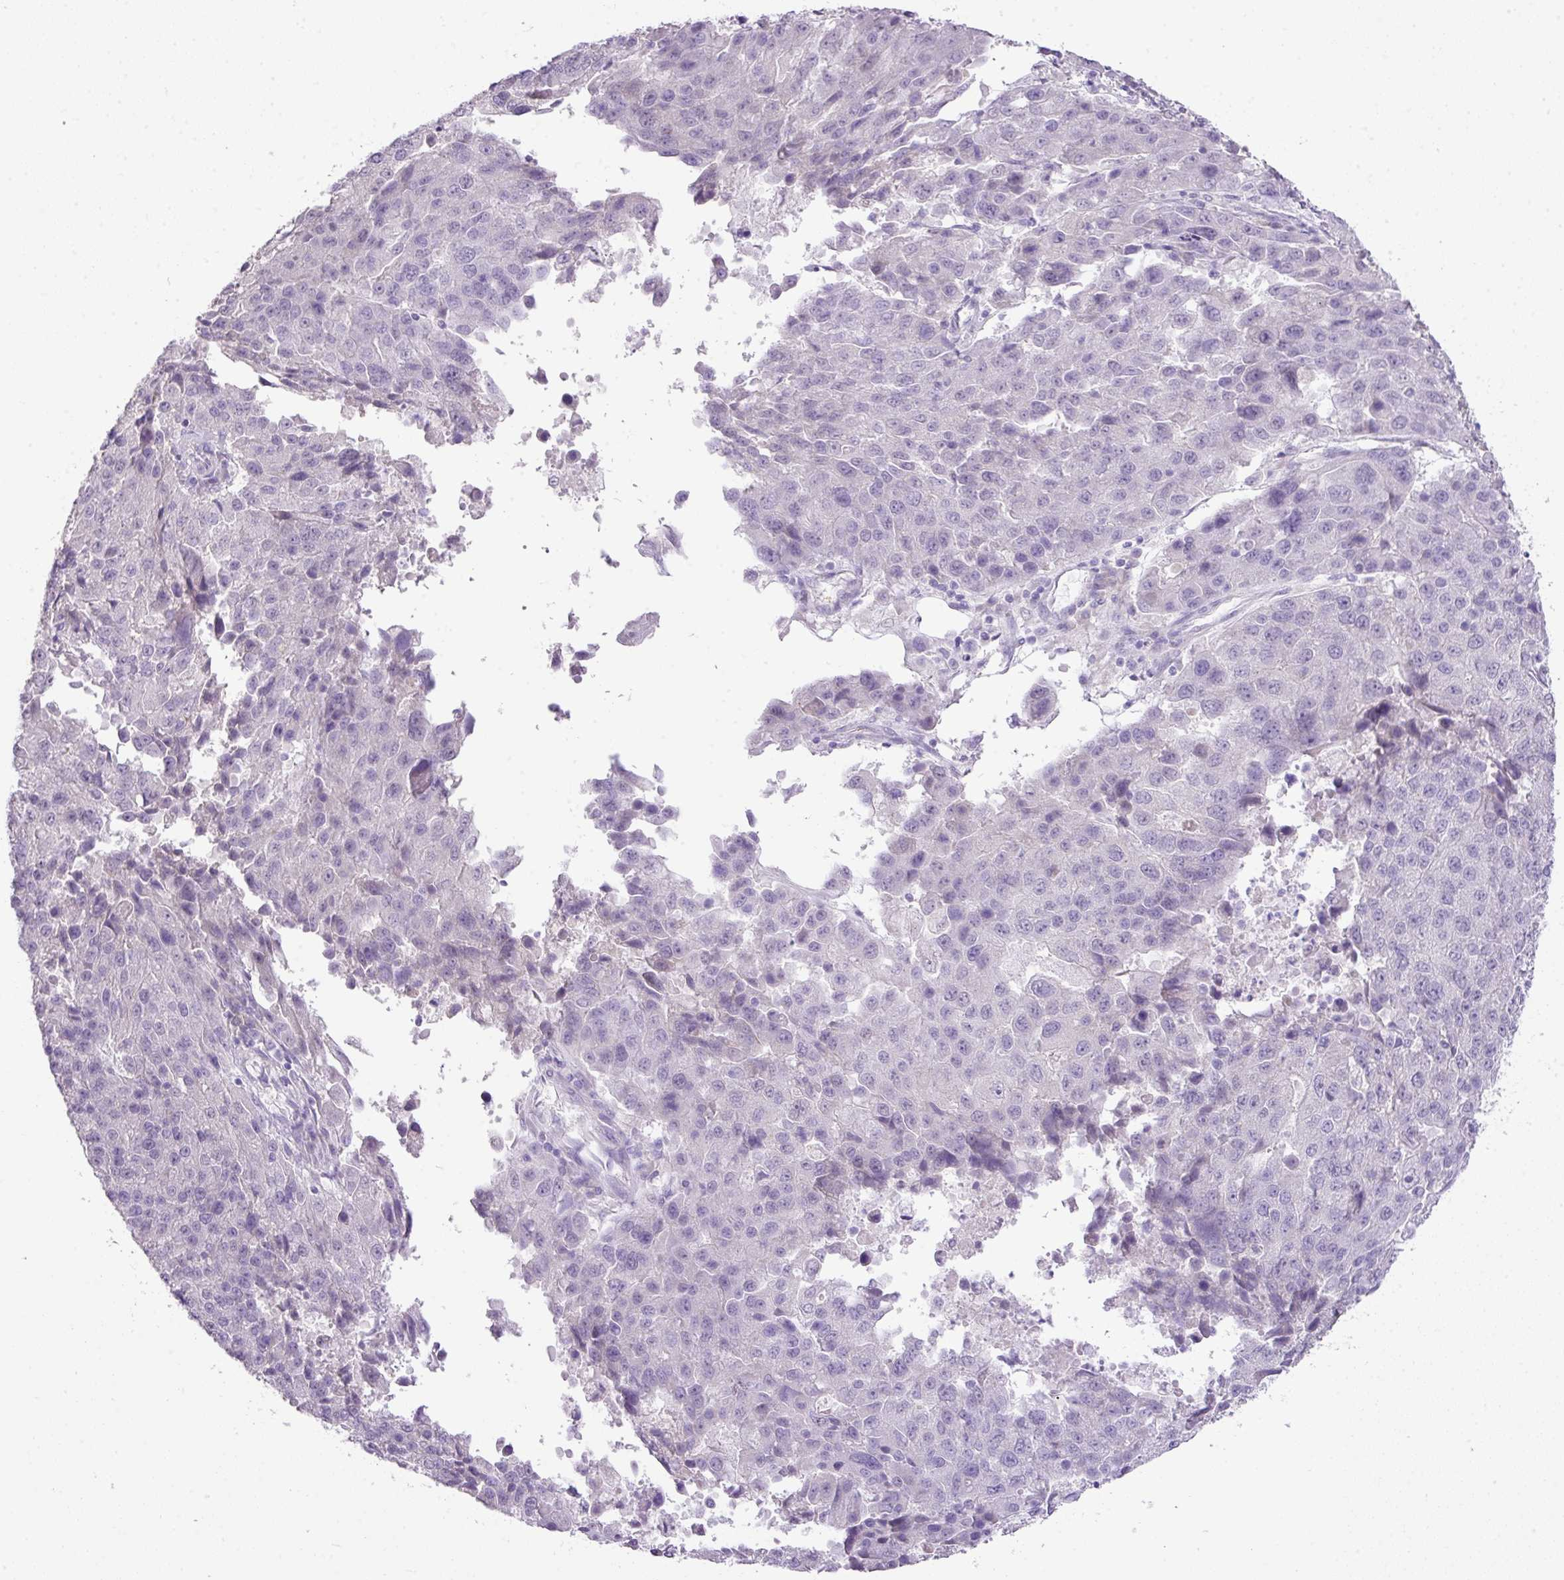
{"staining": {"intensity": "negative", "quantity": "none", "location": "none"}, "tissue": "stomach cancer", "cell_type": "Tumor cells", "image_type": "cancer", "snomed": [{"axis": "morphology", "description": "Adenocarcinoma, NOS"}, {"axis": "topography", "description": "Stomach"}], "caption": "Histopathology image shows no significant protein expression in tumor cells of stomach cancer.", "gene": "DIP2A", "patient": {"sex": "male", "age": 71}}